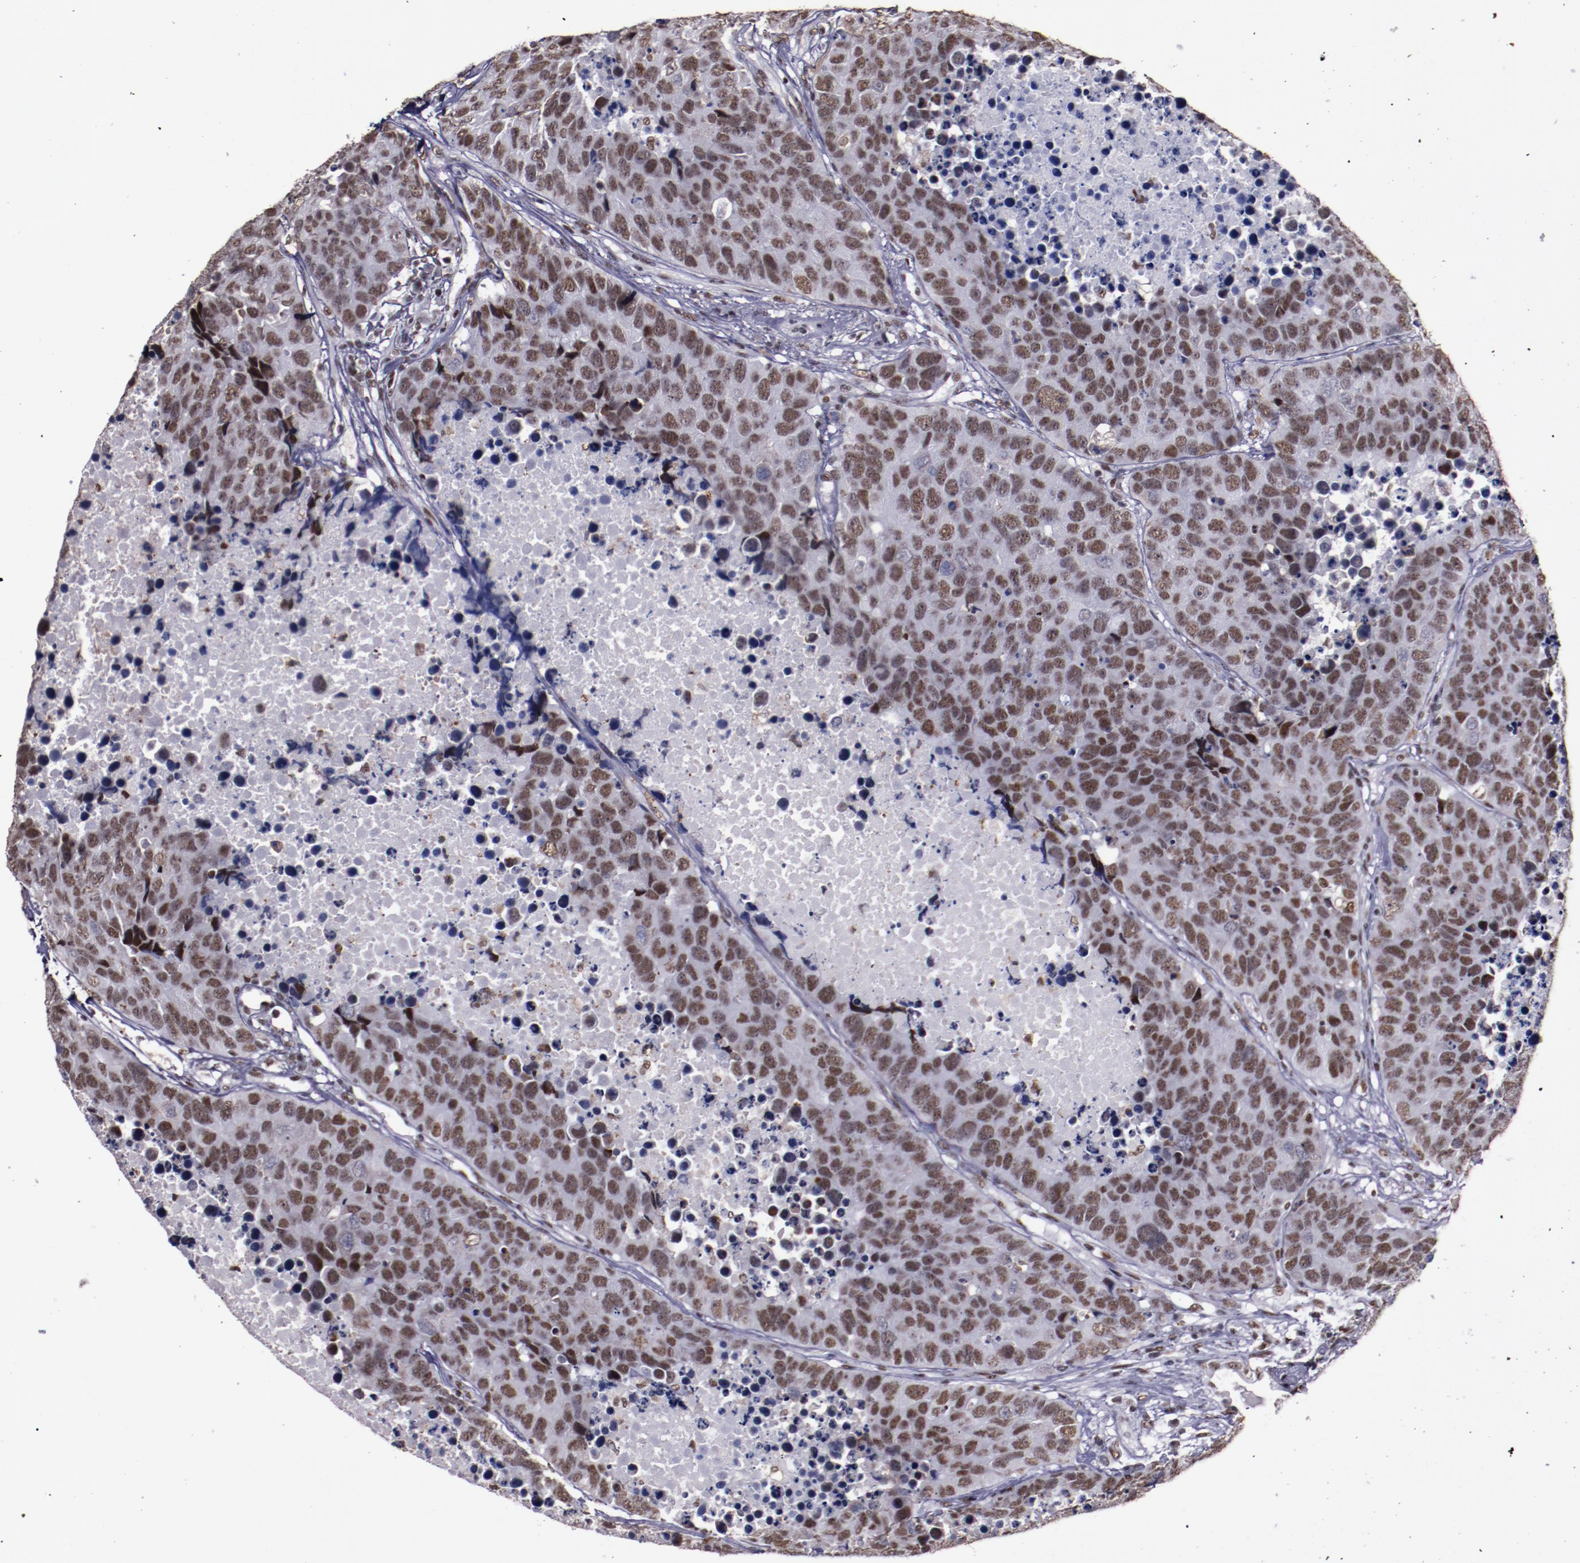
{"staining": {"intensity": "moderate", "quantity": ">75%", "location": "nuclear"}, "tissue": "carcinoid", "cell_type": "Tumor cells", "image_type": "cancer", "snomed": [{"axis": "morphology", "description": "Carcinoid, malignant, NOS"}, {"axis": "topography", "description": "Lung"}], "caption": "A brown stain shows moderate nuclear expression of a protein in carcinoid (malignant) tumor cells.", "gene": "PPP4R3A", "patient": {"sex": "male", "age": 60}}